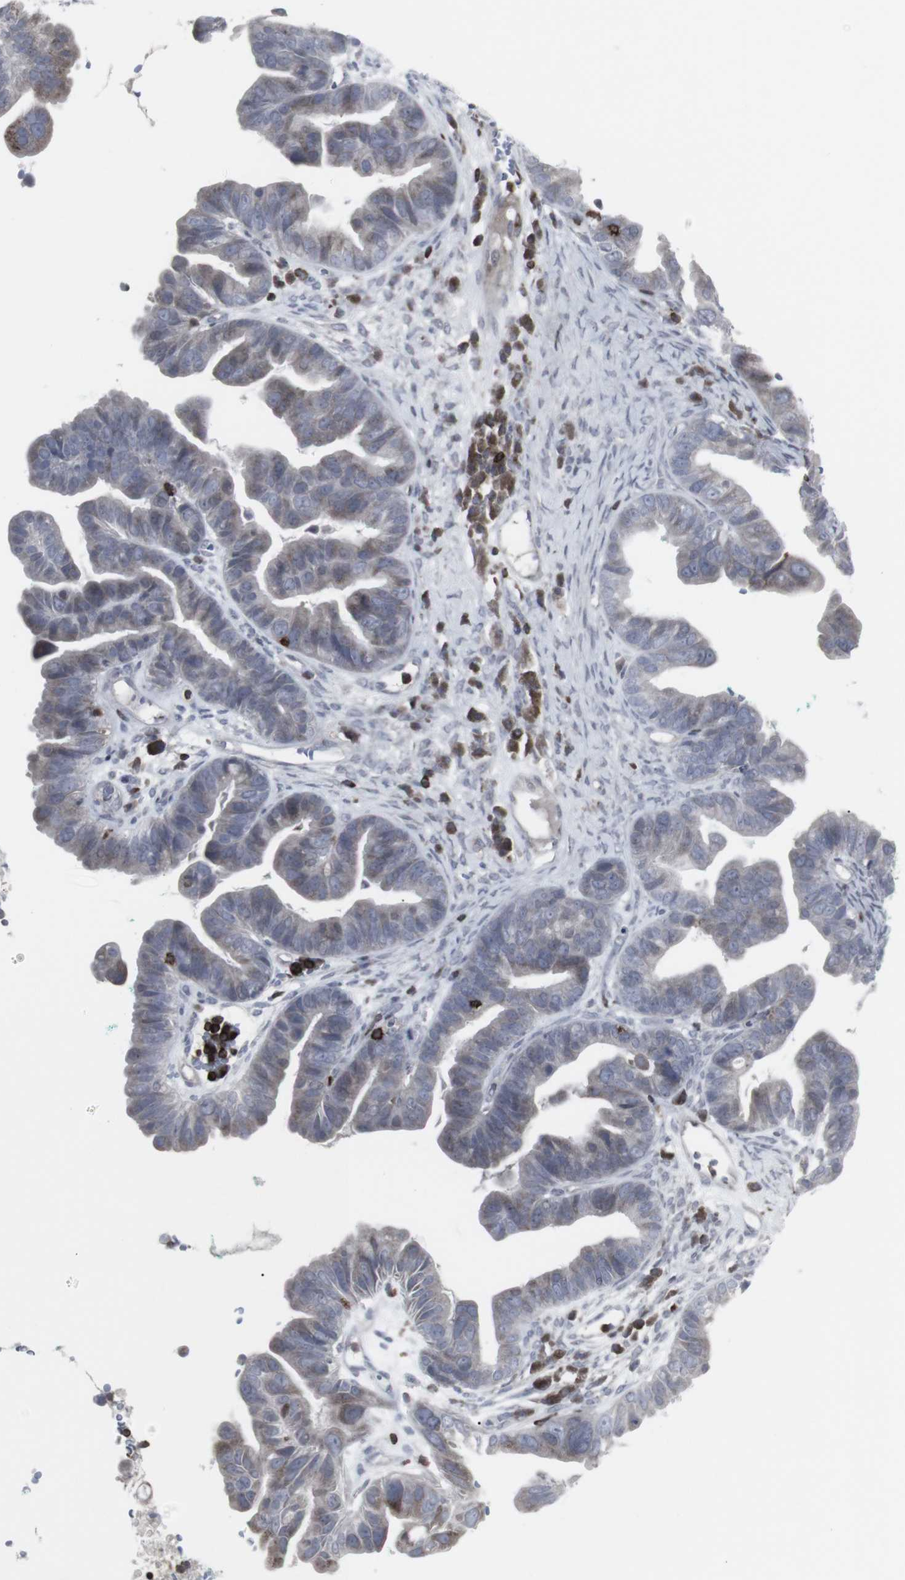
{"staining": {"intensity": "weak", "quantity": ">75%", "location": "cytoplasmic/membranous"}, "tissue": "ovarian cancer", "cell_type": "Tumor cells", "image_type": "cancer", "snomed": [{"axis": "morphology", "description": "Cystadenocarcinoma, serous, NOS"}, {"axis": "topography", "description": "Ovary"}], "caption": "A brown stain labels weak cytoplasmic/membranous staining of a protein in human serous cystadenocarcinoma (ovarian) tumor cells. The staining was performed using DAB to visualize the protein expression in brown, while the nuclei were stained in blue with hematoxylin (Magnification: 20x).", "gene": "APOBEC2", "patient": {"sex": "female", "age": 56}}